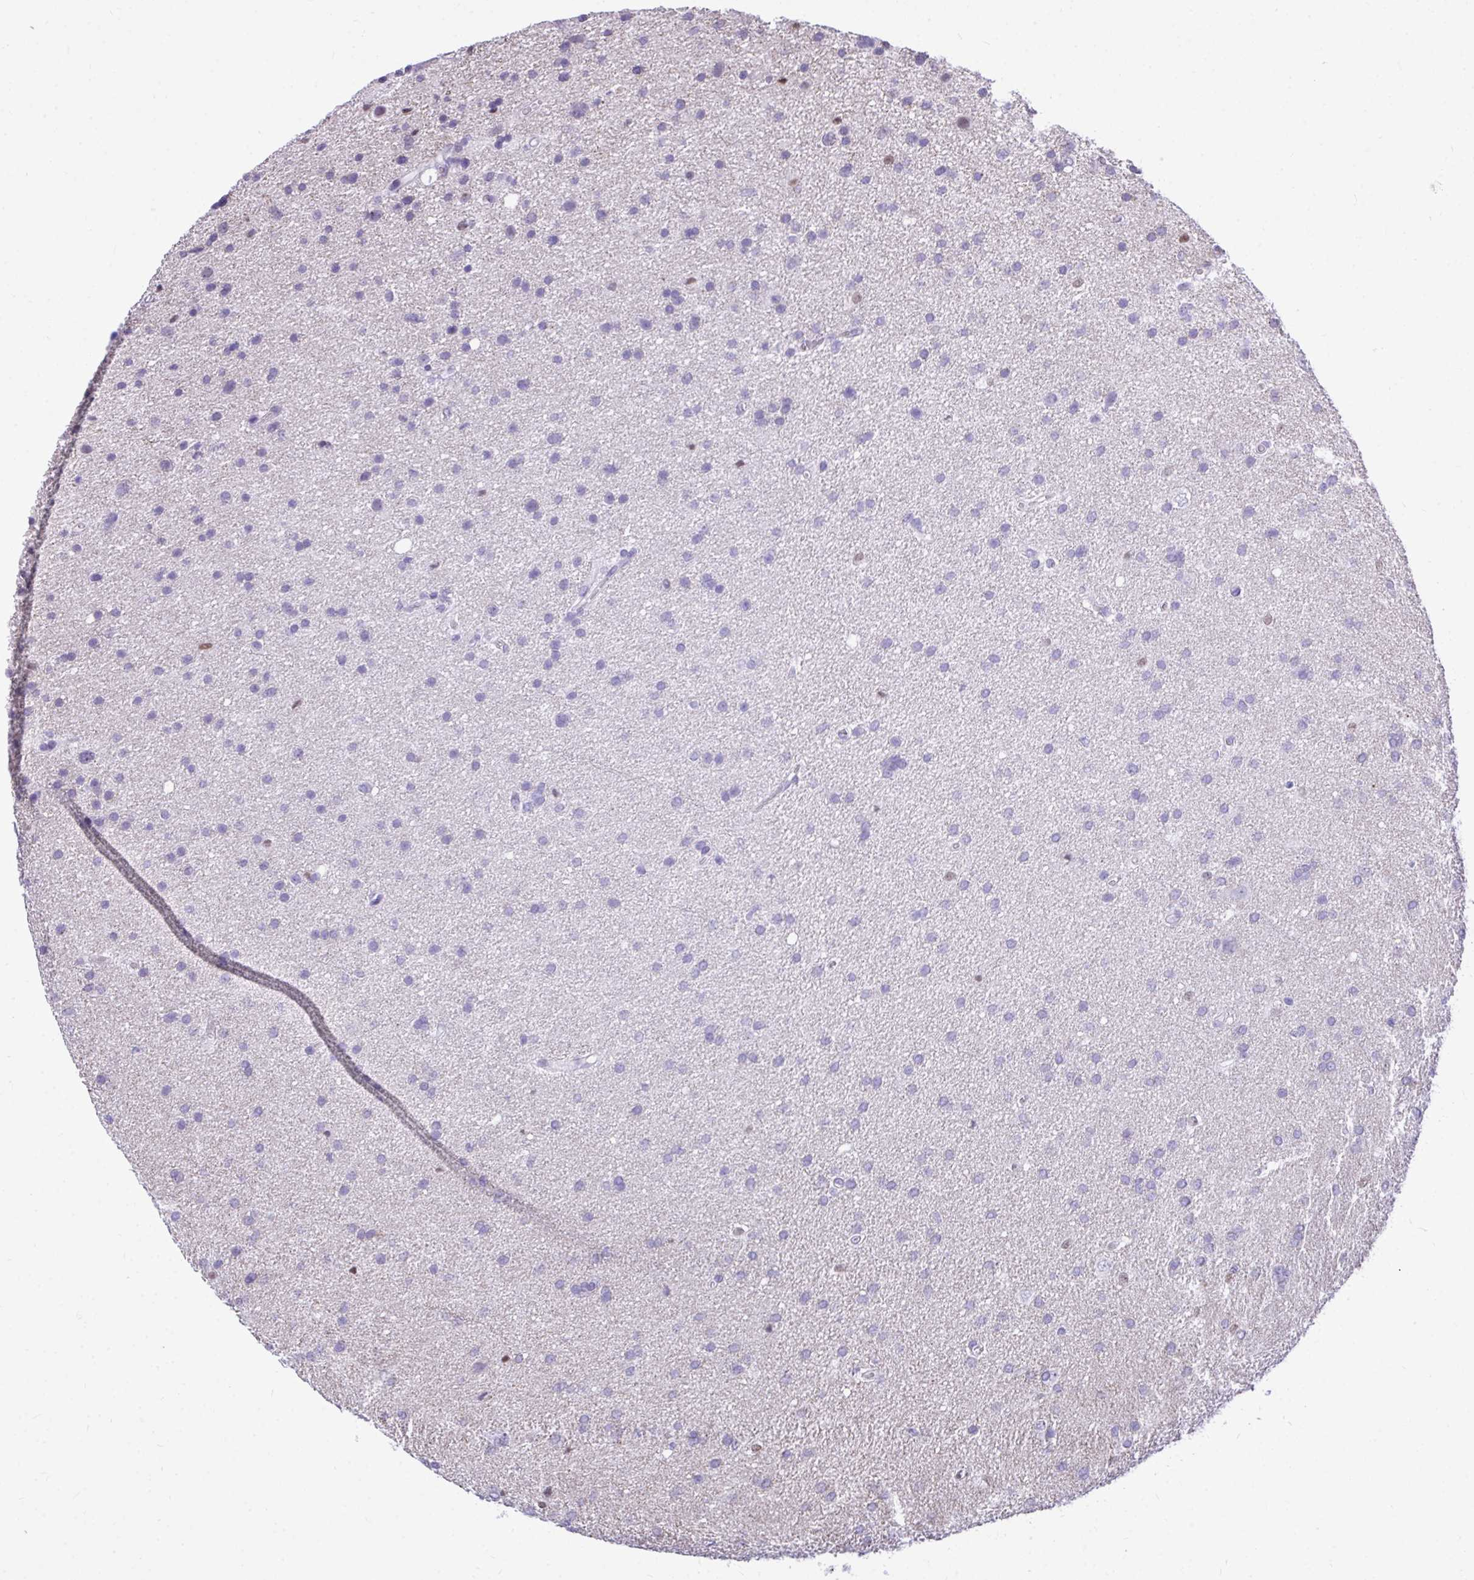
{"staining": {"intensity": "negative", "quantity": "none", "location": "none"}, "tissue": "glioma", "cell_type": "Tumor cells", "image_type": "cancer", "snomed": [{"axis": "morphology", "description": "Glioma, malignant, Low grade"}, {"axis": "topography", "description": "Brain"}], "caption": "Immunohistochemical staining of human glioma shows no significant staining in tumor cells.", "gene": "HMBOX1", "patient": {"sex": "female", "age": 54}}